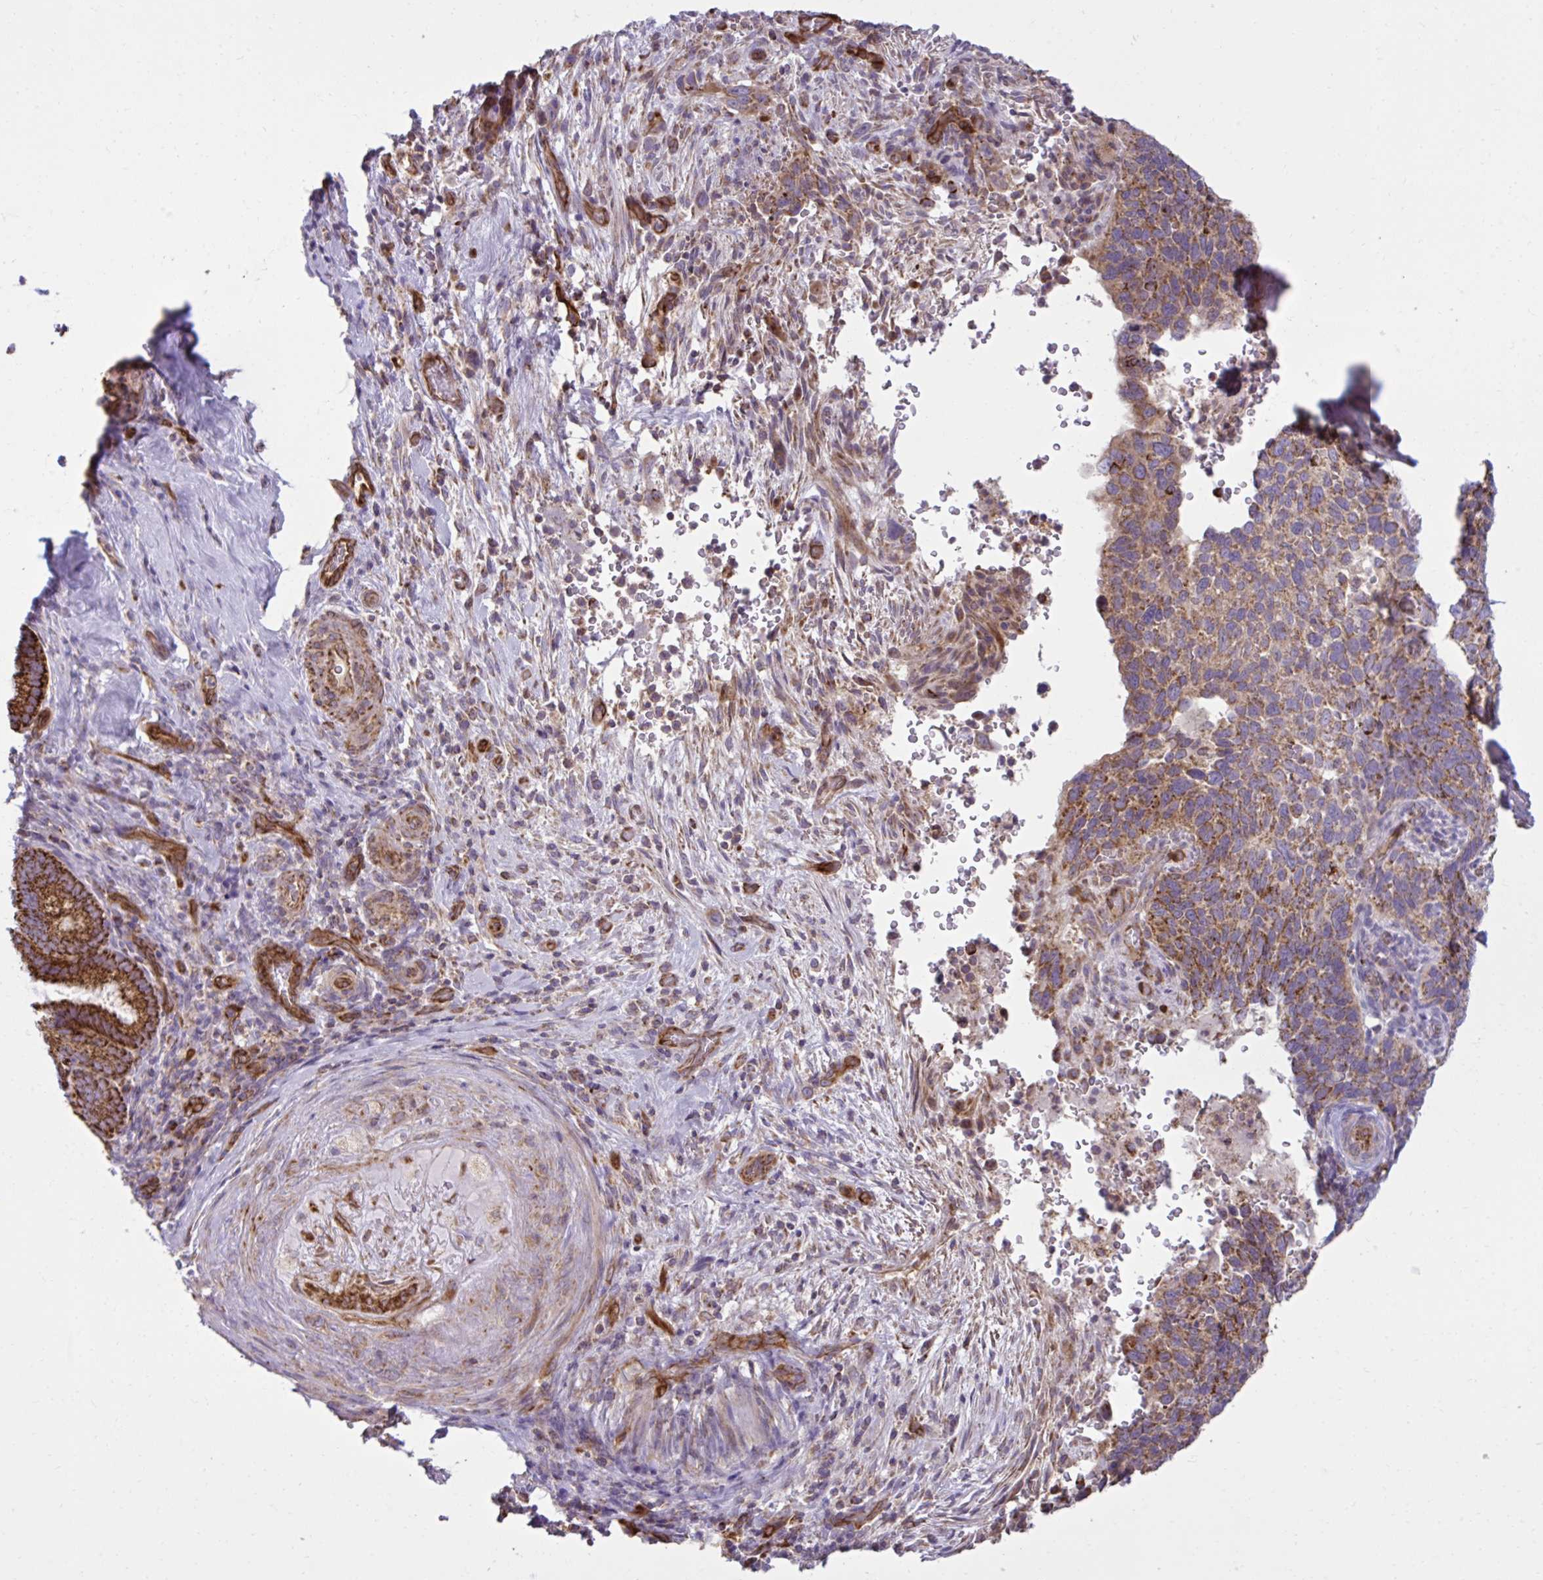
{"staining": {"intensity": "moderate", "quantity": ">75%", "location": "cytoplasmic/membranous"}, "tissue": "cervical cancer", "cell_type": "Tumor cells", "image_type": "cancer", "snomed": [{"axis": "morphology", "description": "Squamous cell carcinoma, NOS"}, {"axis": "topography", "description": "Cervix"}], "caption": "DAB (3,3'-diaminobenzidine) immunohistochemical staining of human cervical cancer reveals moderate cytoplasmic/membranous protein staining in about >75% of tumor cells.", "gene": "LIMS1", "patient": {"sex": "female", "age": 51}}